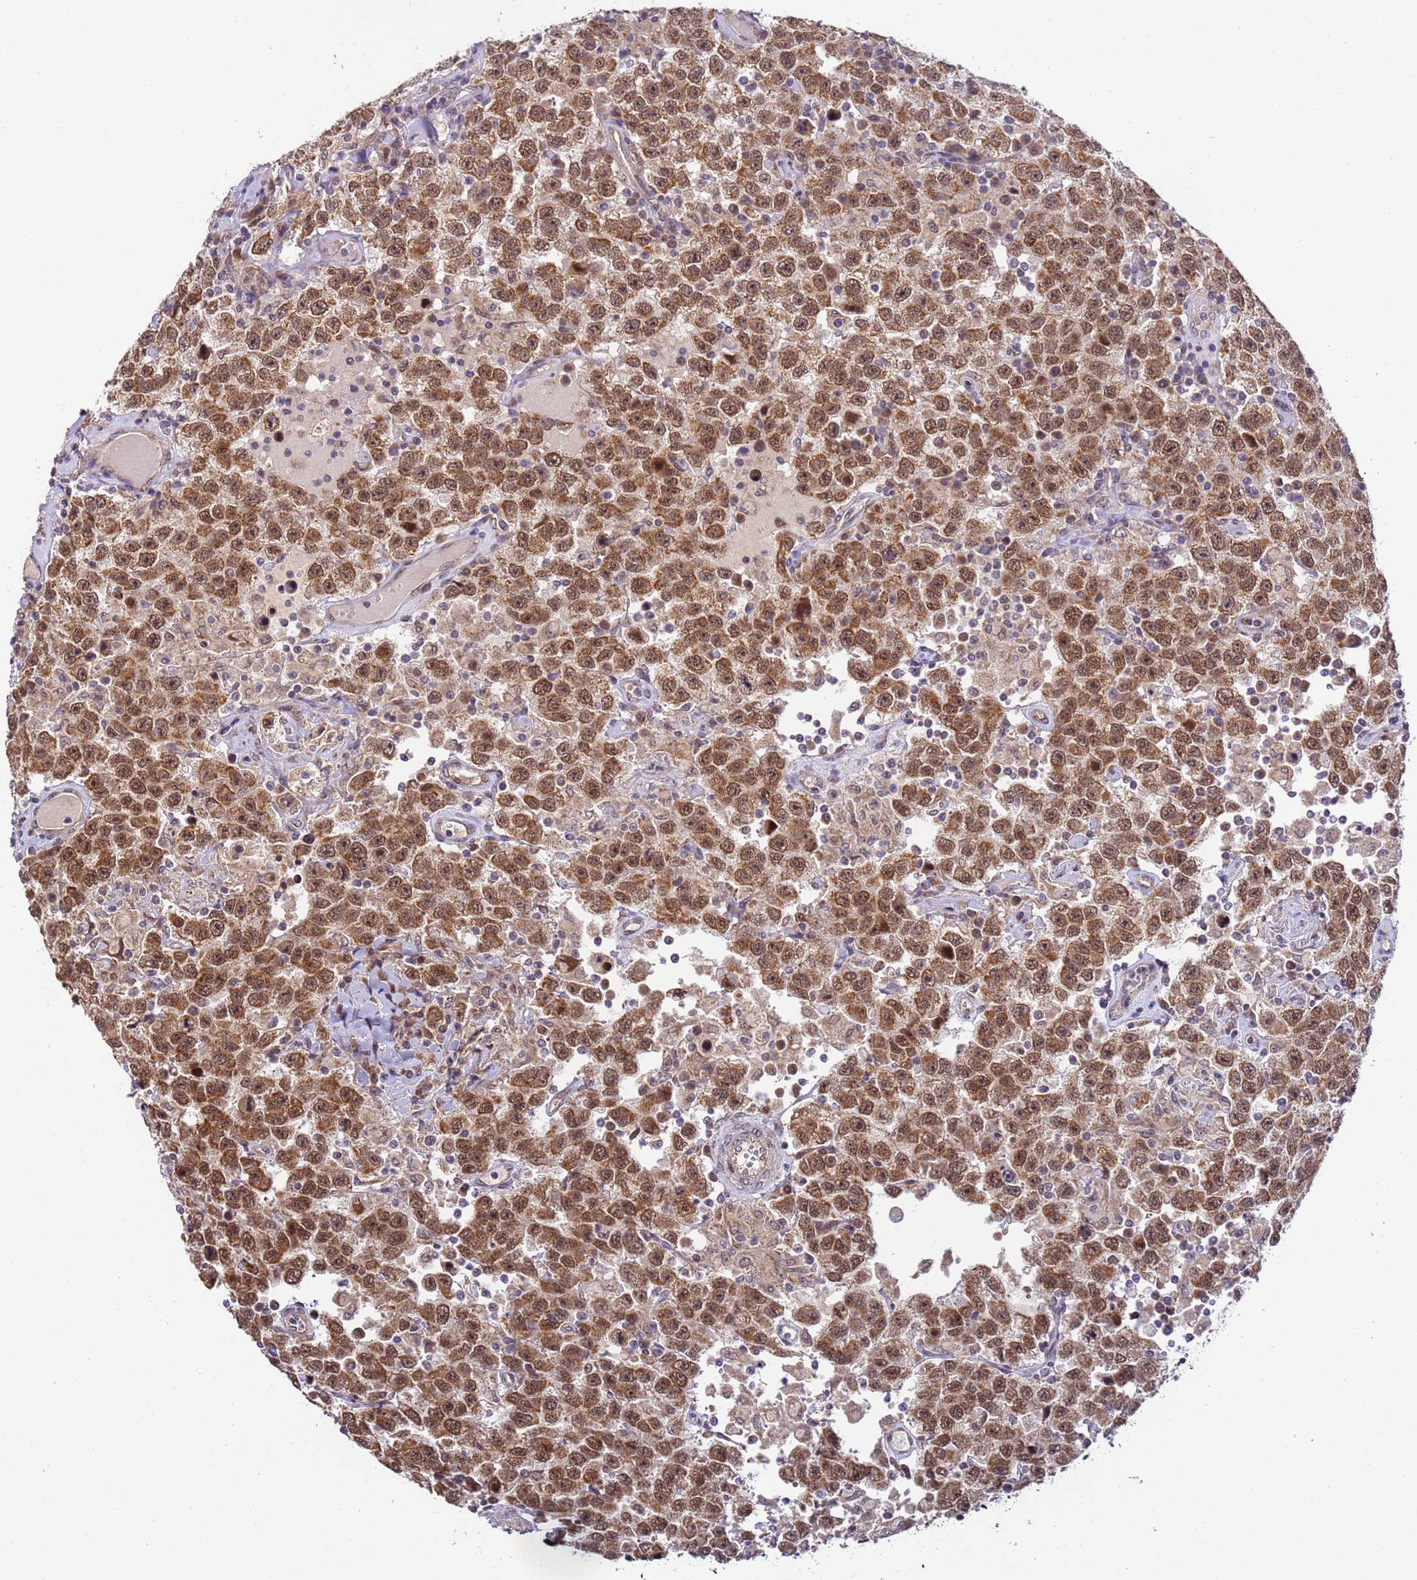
{"staining": {"intensity": "moderate", "quantity": ">75%", "location": "cytoplasmic/membranous,nuclear"}, "tissue": "testis cancer", "cell_type": "Tumor cells", "image_type": "cancer", "snomed": [{"axis": "morphology", "description": "Seminoma, NOS"}, {"axis": "topography", "description": "Testis"}], "caption": "Testis seminoma stained with a protein marker demonstrates moderate staining in tumor cells.", "gene": "RAPGEF3", "patient": {"sex": "male", "age": 41}}